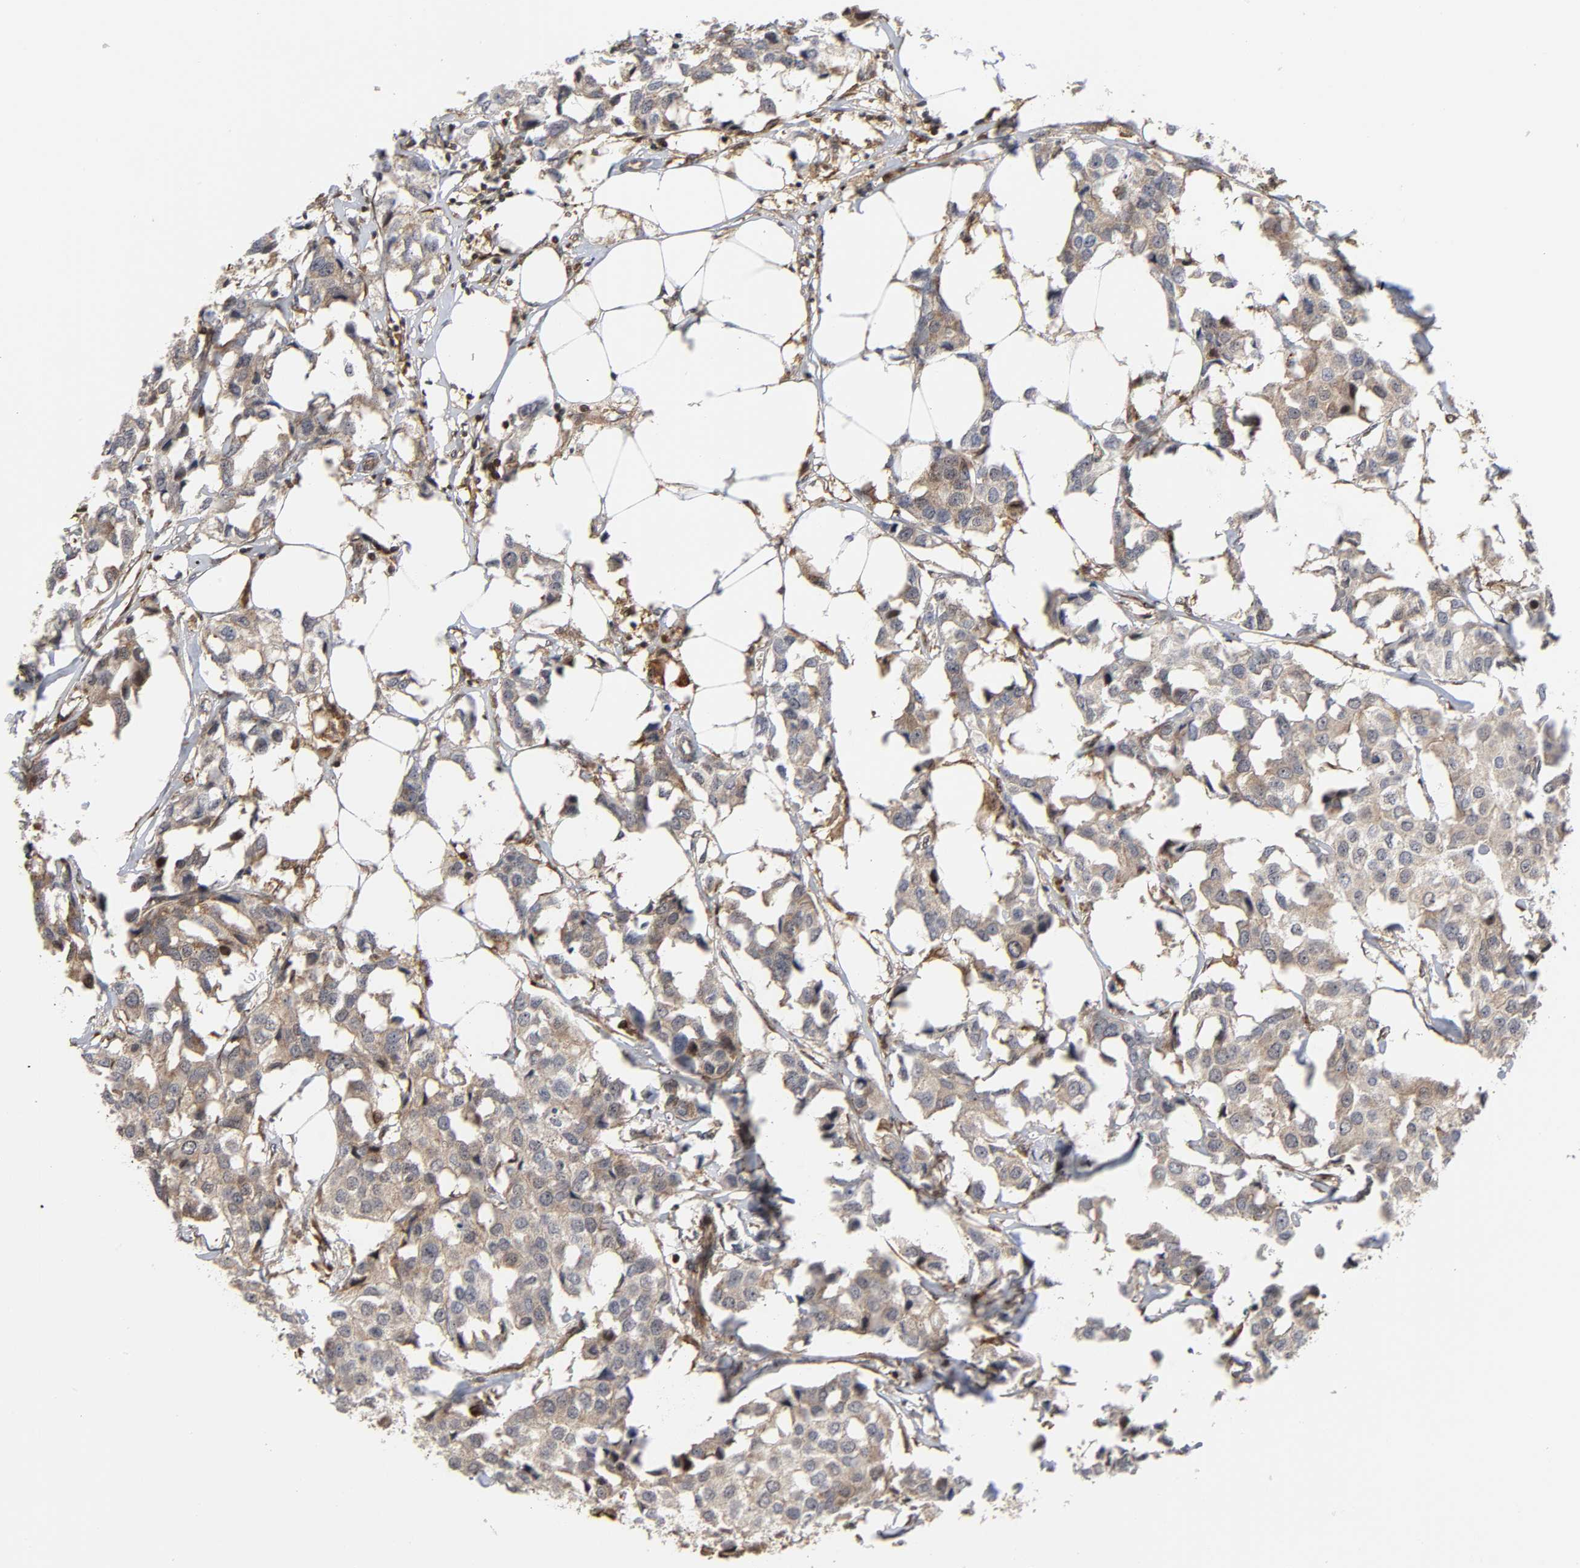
{"staining": {"intensity": "weak", "quantity": ">75%", "location": "cytoplasmic/membranous"}, "tissue": "breast cancer", "cell_type": "Tumor cells", "image_type": "cancer", "snomed": [{"axis": "morphology", "description": "Duct carcinoma"}, {"axis": "topography", "description": "Breast"}], "caption": "Immunohistochemistry (IHC) photomicrograph of neoplastic tissue: breast cancer stained using IHC reveals low levels of weak protein expression localized specifically in the cytoplasmic/membranous of tumor cells, appearing as a cytoplasmic/membranous brown color.", "gene": "MAPK1", "patient": {"sex": "female", "age": 80}}